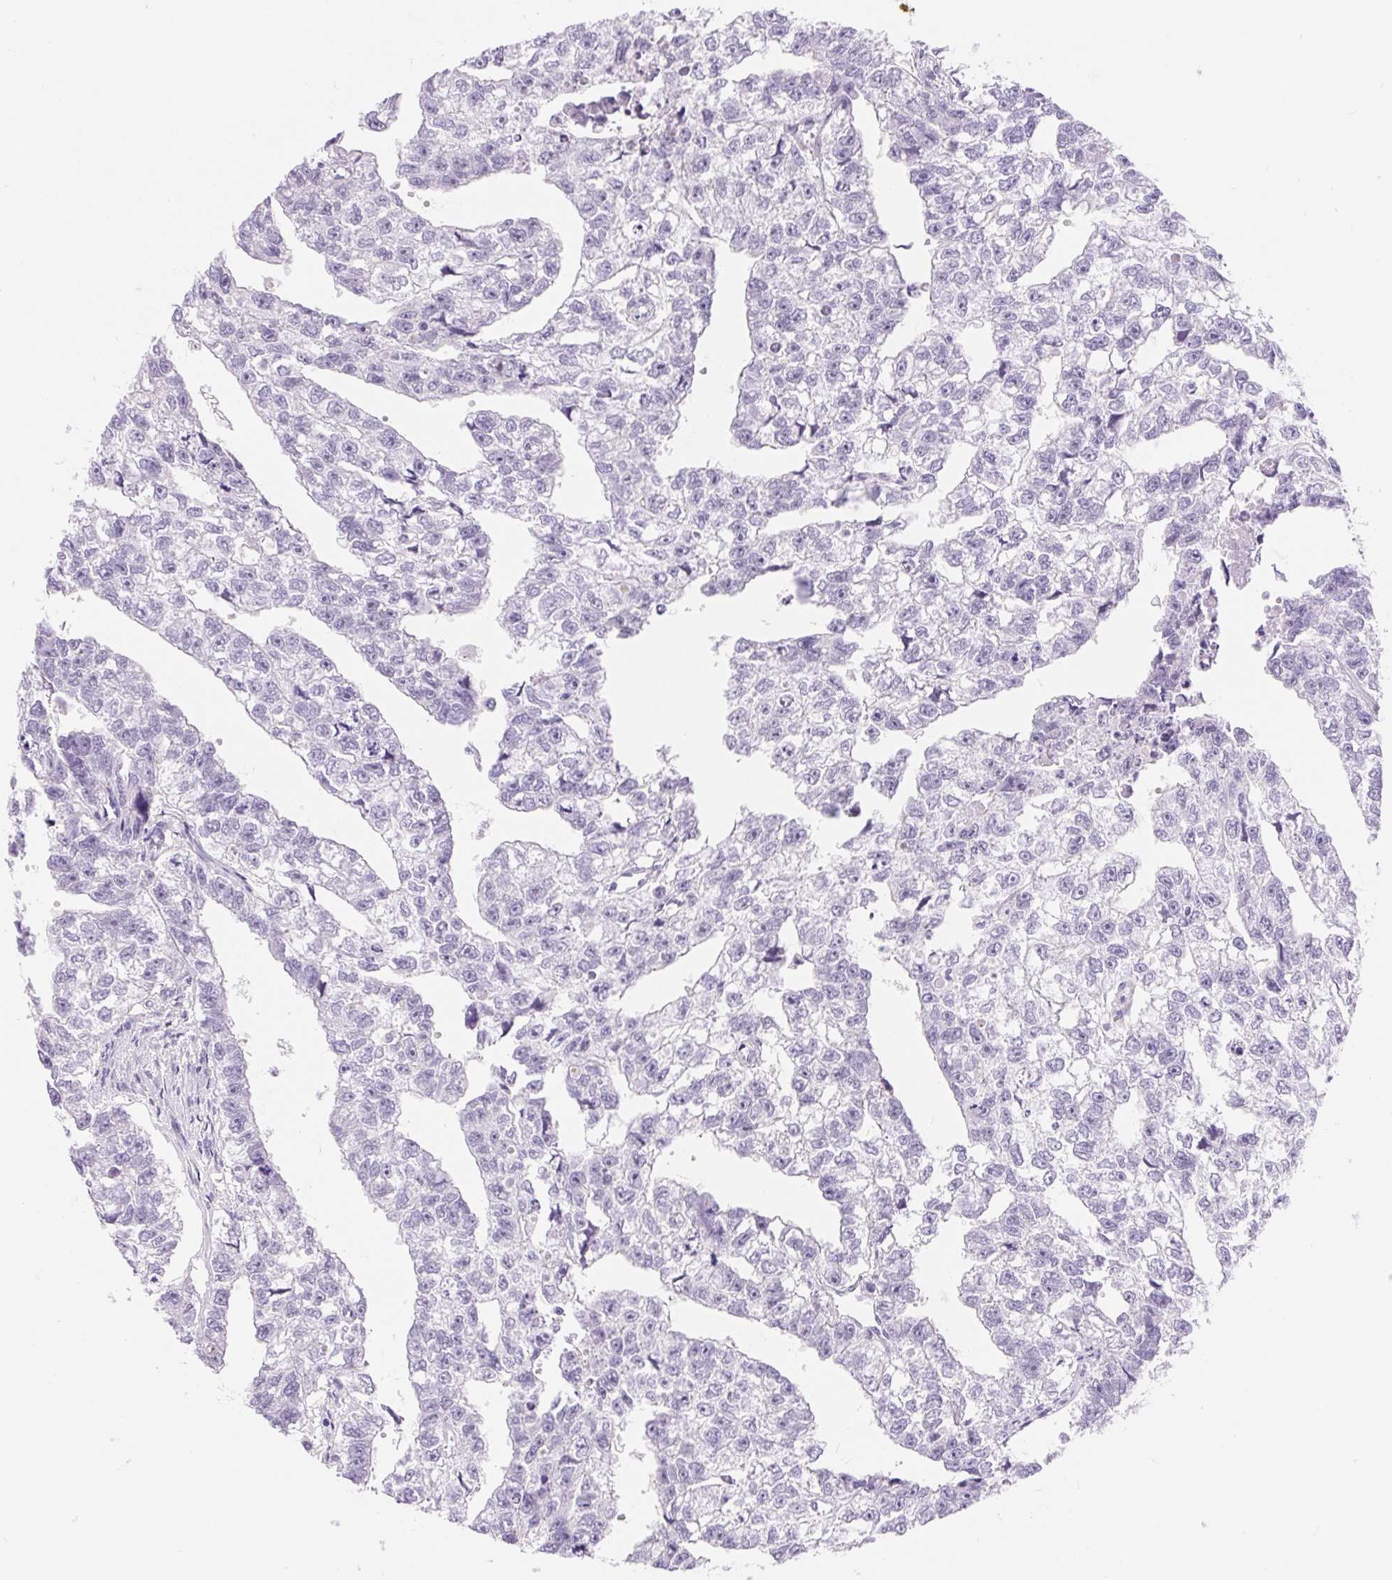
{"staining": {"intensity": "negative", "quantity": "none", "location": "none"}, "tissue": "testis cancer", "cell_type": "Tumor cells", "image_type": "cancer", "snomed": [{"axis": "morphology", "description": "Carcinoma, Embryonal, NOS"}, {"axis": "morphology", "description": "Teratoma, malignant, NOS"}, {"axis": "topography", "description": "Testis"}], "caption": "Micrograph shows no significant protein expression in tumor cells of testis teratoma (malignant). (Brightfield microscopy of DAB immunohistochemistry at high magnification).", "gene": "ASGR2", "patient": {"sex": "male", "age": 44}}